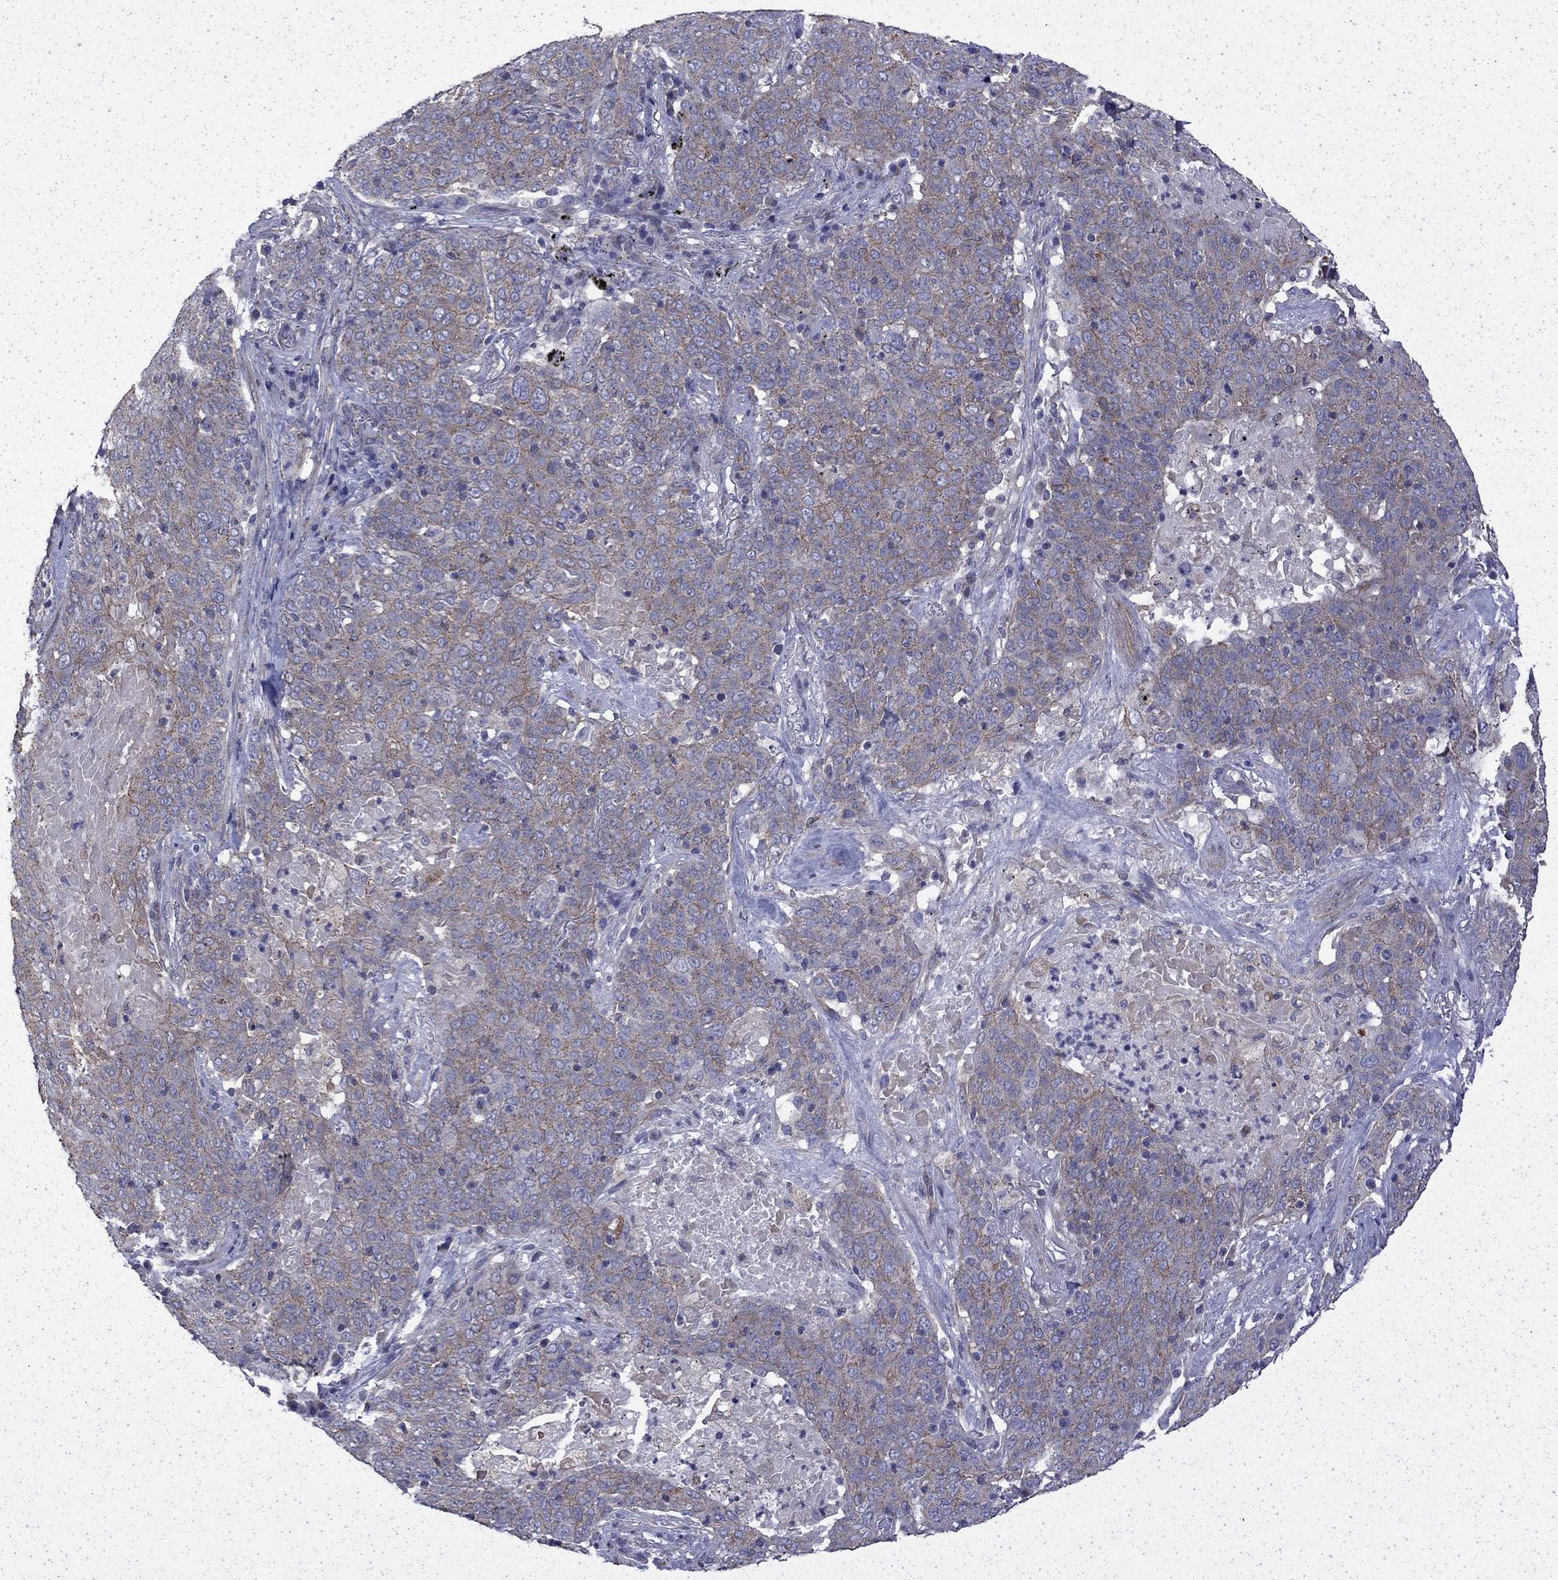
{"staining": {"intensity": "weak", "quantity": "25%-75%", "location": "cytoplasmic/membranous"}, "tissue": "lung cancer", "cell_type": "Tumor cells", "image_type": "cancer", "snomed": [{"axis": "morphology", "description": "Squamous cell carcinoma, NOS"}, {"axis": "topography", "description": "Lung"}], "caption": "Human lung cancer (squamous cell carcinoma) stained with a protein marker demonstrates weak staining in tumor cells.", "gene": "DTNA", "patient": {"sex": "male", "age": 82}}